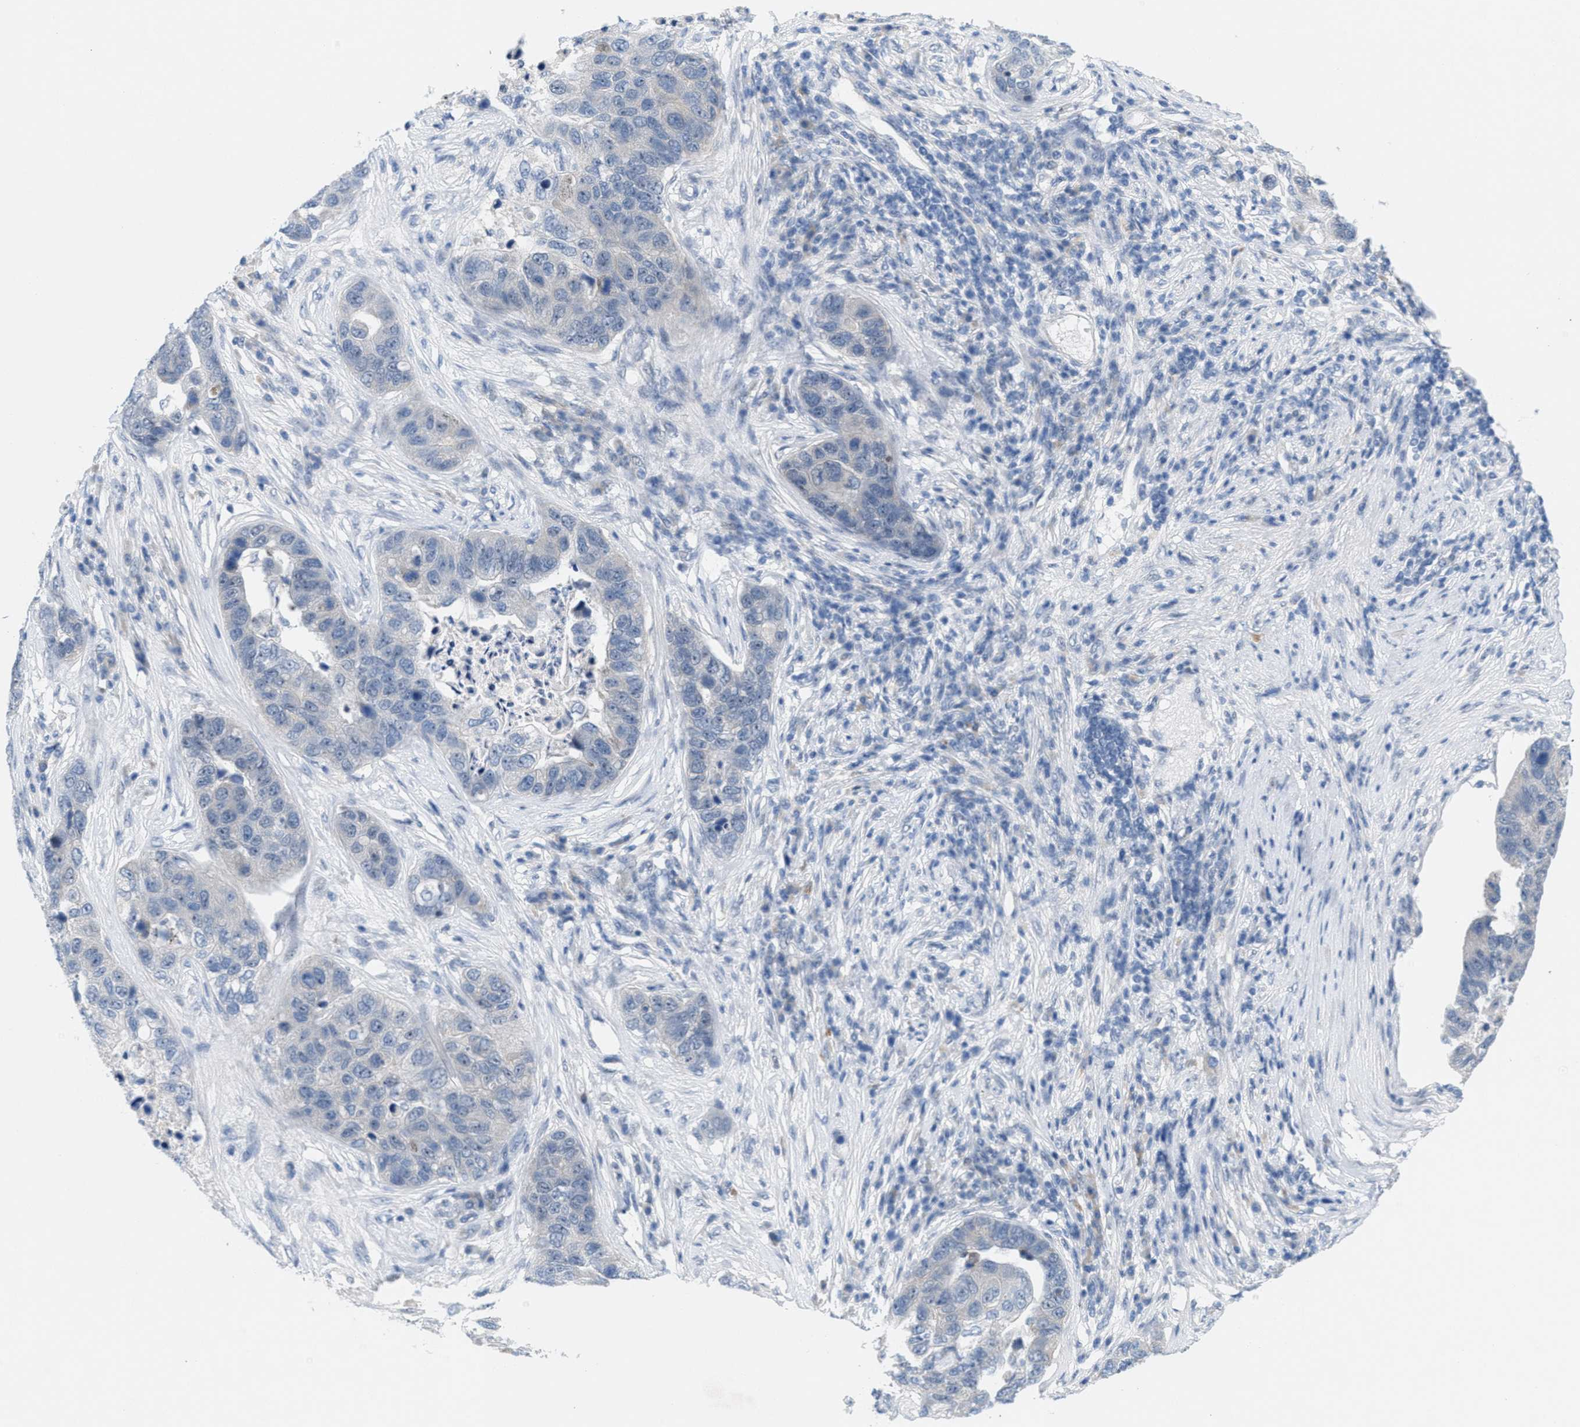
{"staining": {"intensity": "negative", "quantity": "none", "location": "none"}, "tissue": "pancreatic cancer", "cell_type": "Tumor cells", "image_type": "cancer", "snomed": [{"axis": "morphology", "description": "Adenocarcinoma, NOS"}, {"axis": "topography", "description": "Pancreas"}], "caption": "This image is of pancreatic cancer (adenocarcinoma) stained with IHC to label a protein in brown with the nuclei are counter-stained blue. There is no staining in tumor cells. The staining was performed using DAB to visualize the protein expression in brown, while the nuclei were stained in blue with hematoxylin (Magnification: 20x).", "gene": "WIPI2", "patient": {"sex": "female", "age": 61}}